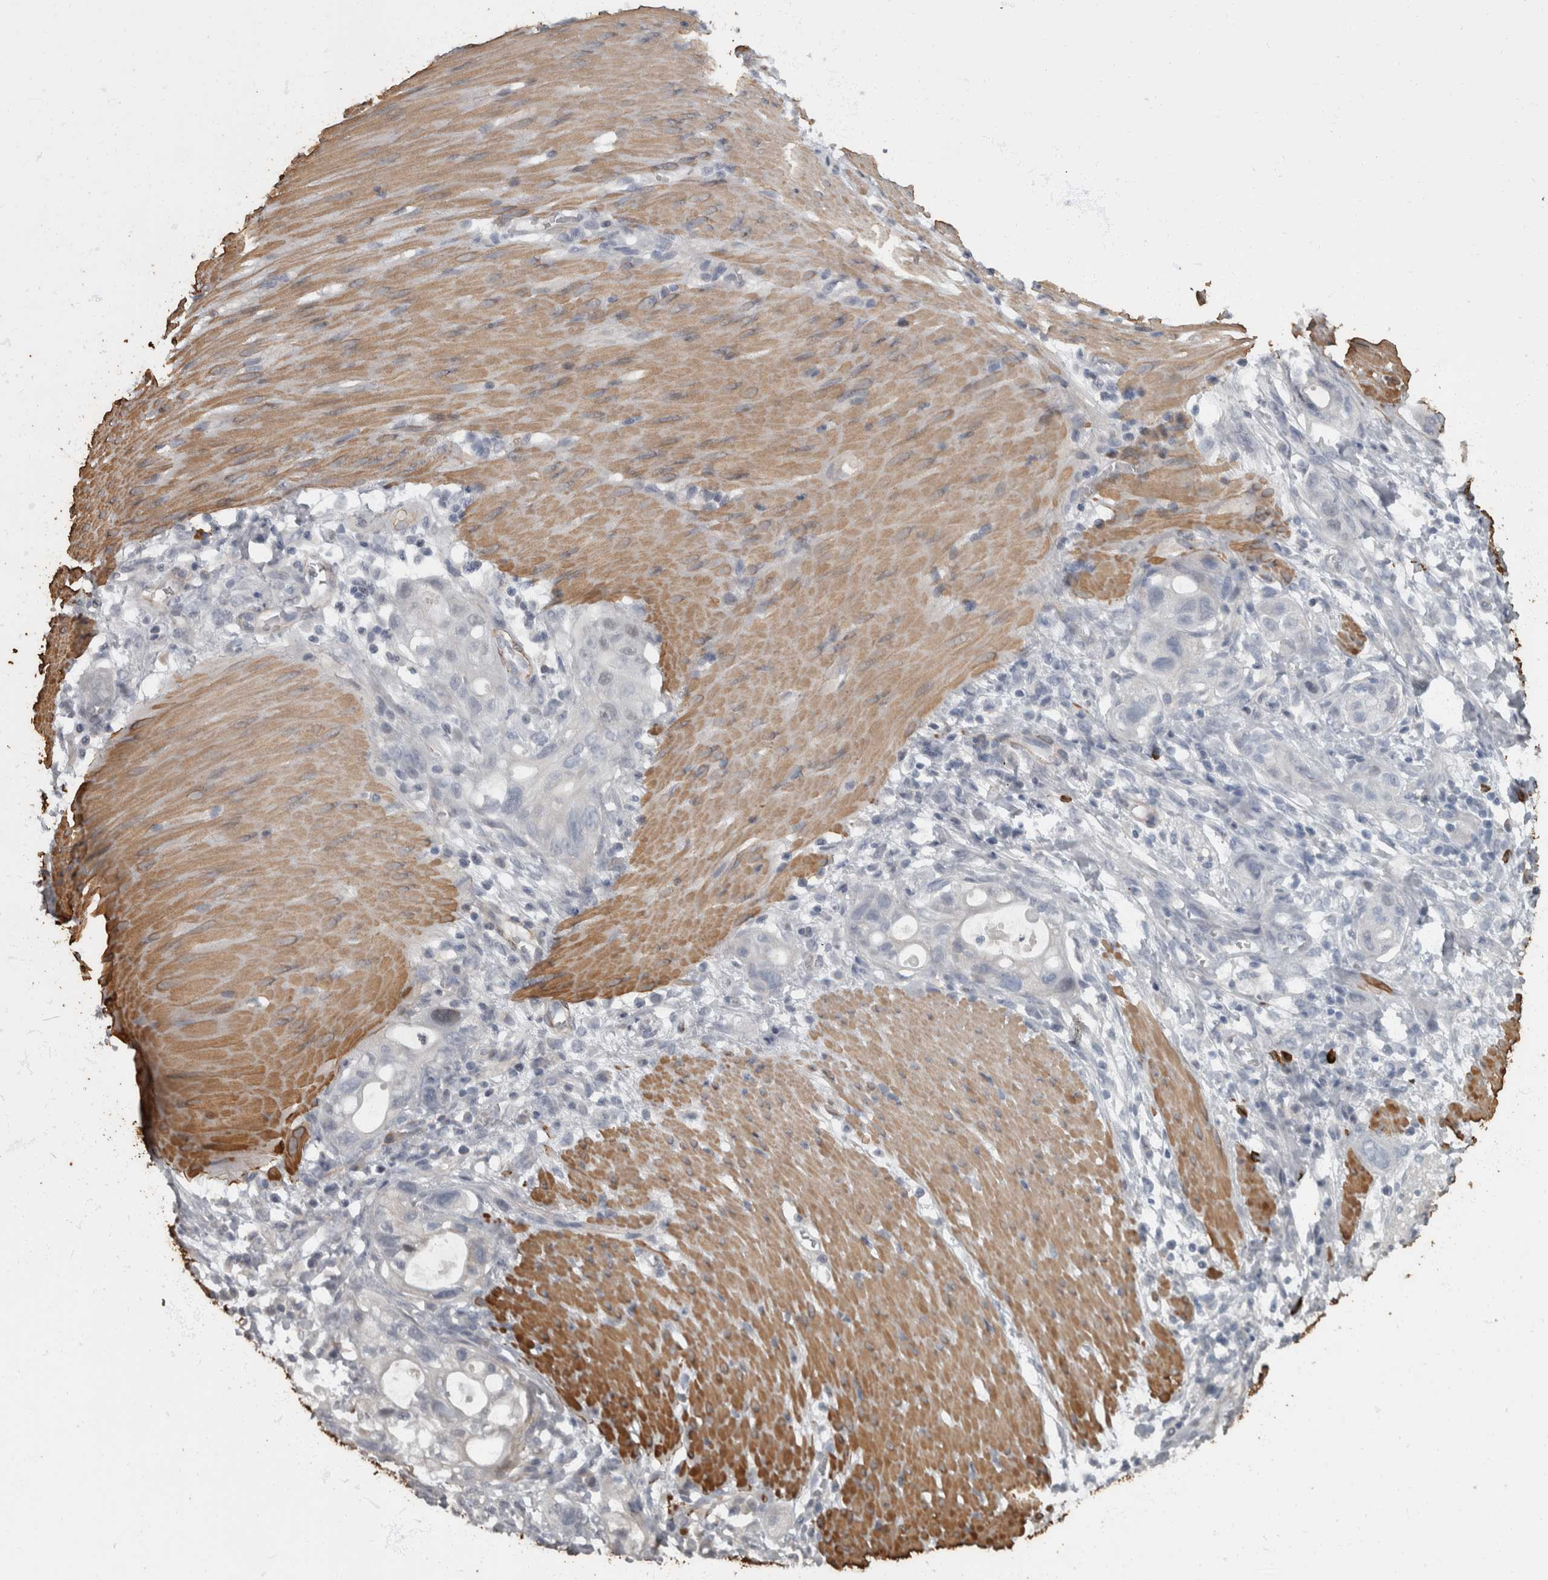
{"staining": {"intensity": "negative", "quantity": "none", "location": "none"}, "tissue": "stomach cancer", "cell_type": "Tumor cells", "image_type": "cancer", "snomed": [{"axis": "morphology", "description": "Adenocarcinoma, NOS"}, {"axis": "topography", "description": "Stomach"}, {"axis": "topography", "description": "Stomach, lower"}], "caption": "Tumor cells show no significant protein expression in stomach adenocarcinoma. (DAB (3,3'-diaminobenzidine) IHC, high magnification).", "gene": "MASTL", "patient": {"sex": "female", "age": 48}}